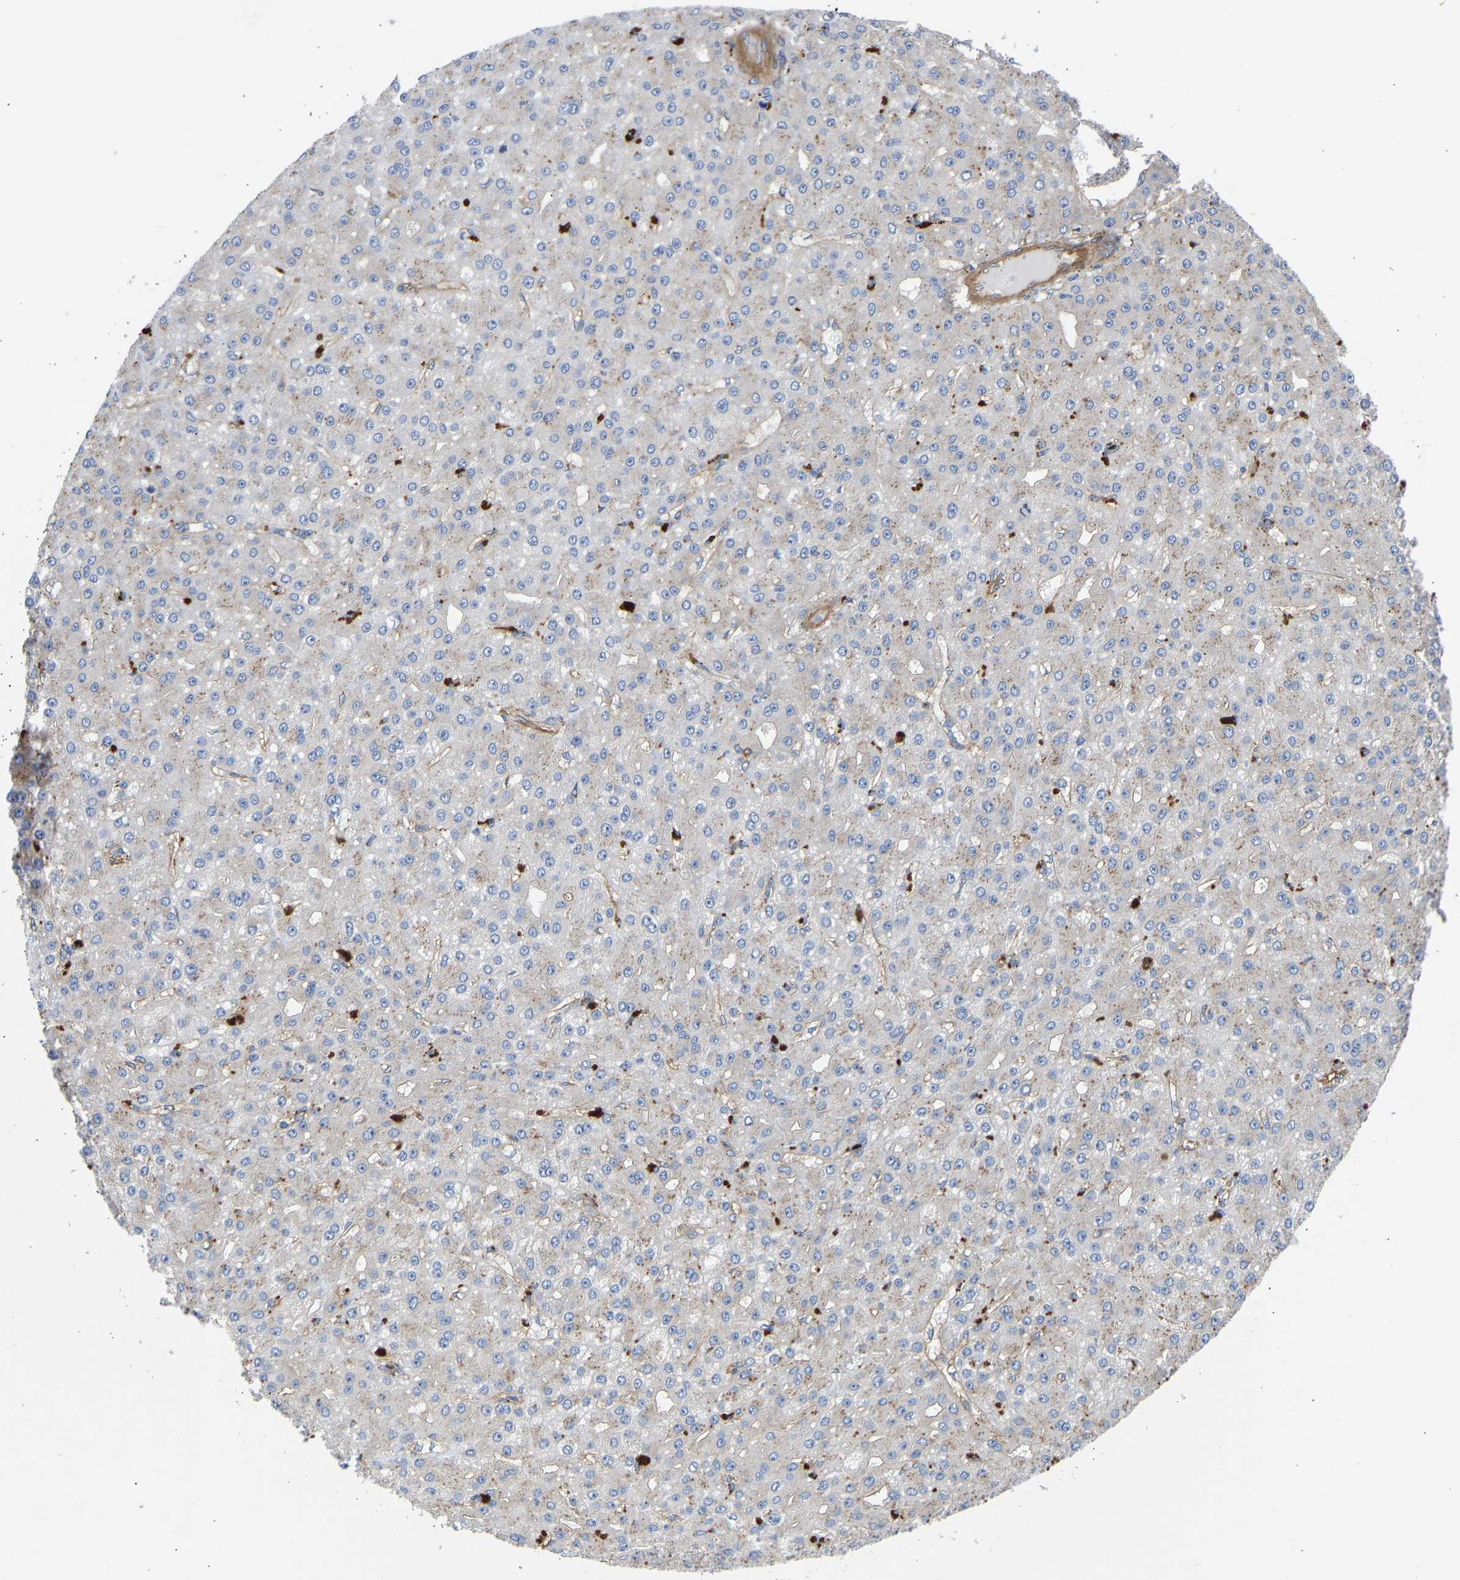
{"staining": {"intensity": "weak", "quantity": "25%-75%", "location": "cytoplasmic/membranous"}, "tissue": "liver cancer", "cell_type": "Tumor cells", "image_type": "cancer", "snomed": [{"axis": "morphology", "description": "Carcinoma, Hepatocellular, NOS"}, {"axis": "topography", "description": "Liver"}], "caption": "The immunohistochemical stain shows weak cytoplasmic/membranous positivity in tumor cells of liver hepatocellular carcinoma tissue.", "gene": "MYO1C", "patient": {"sex": "male", "age": 67}}